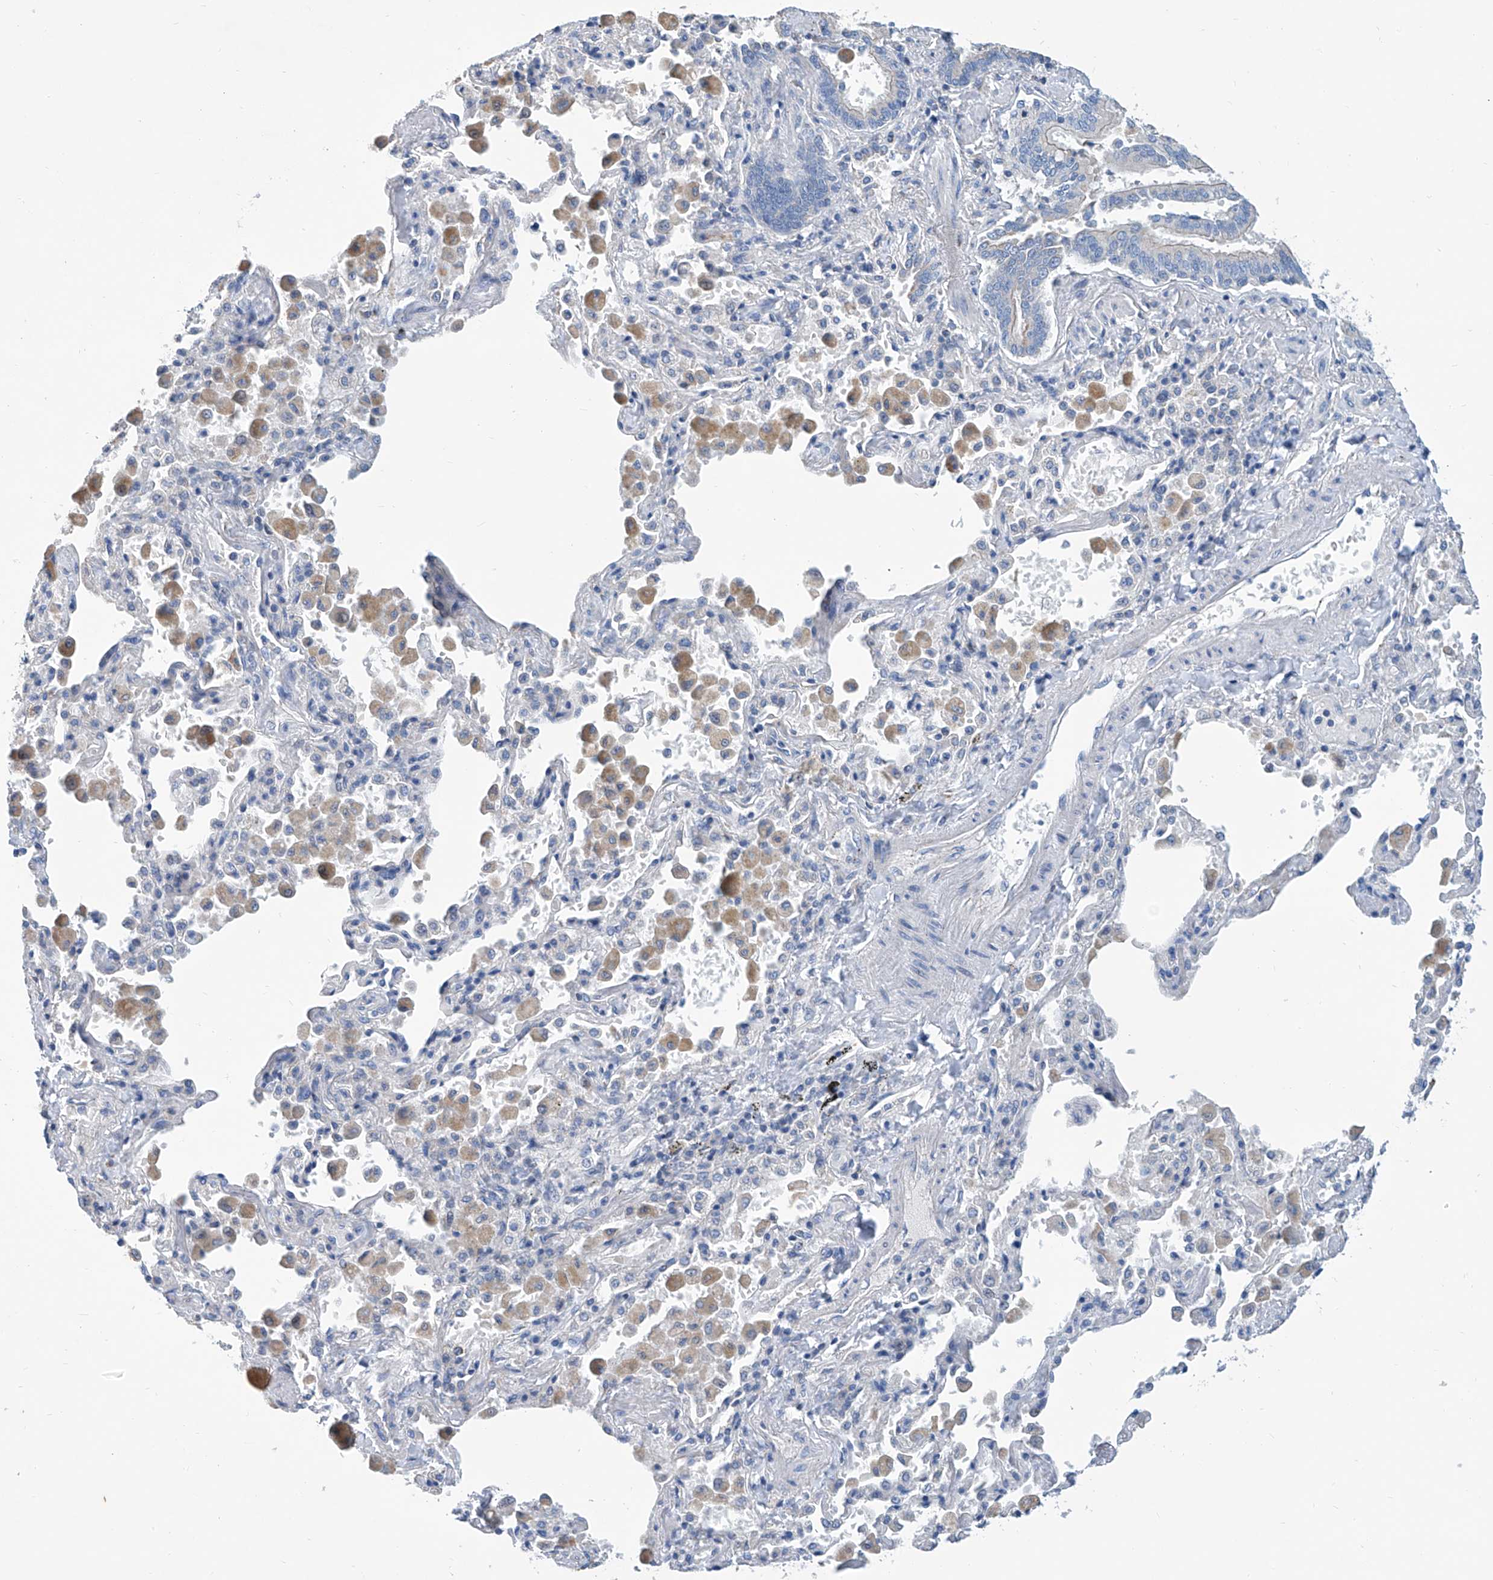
{"staining": {"intensity": "weak", "quantity": "25%-75%", "location": "cytoplasmic/membranous"}, "tissue": "bronchus", "cell_type": "Respiratory epithelial cells", "image_type": "normal", "snomed": [{"axis": "morphology", "description": "Normal tissue, NOS"}, {"axis": "morphology", "description": "Inflammation, NOS"}, {"axis": "topography", "description": "Lung"}], "caption": "Respiratory epithelial cells exhibit weak cytoplasmic/membranous positivity in about 25%-75% of cells in unremarkable bronchus. Nuclei are stained in blue.", "gene": "ZNF519", "patient": {"sex": "female", "age": 46}}